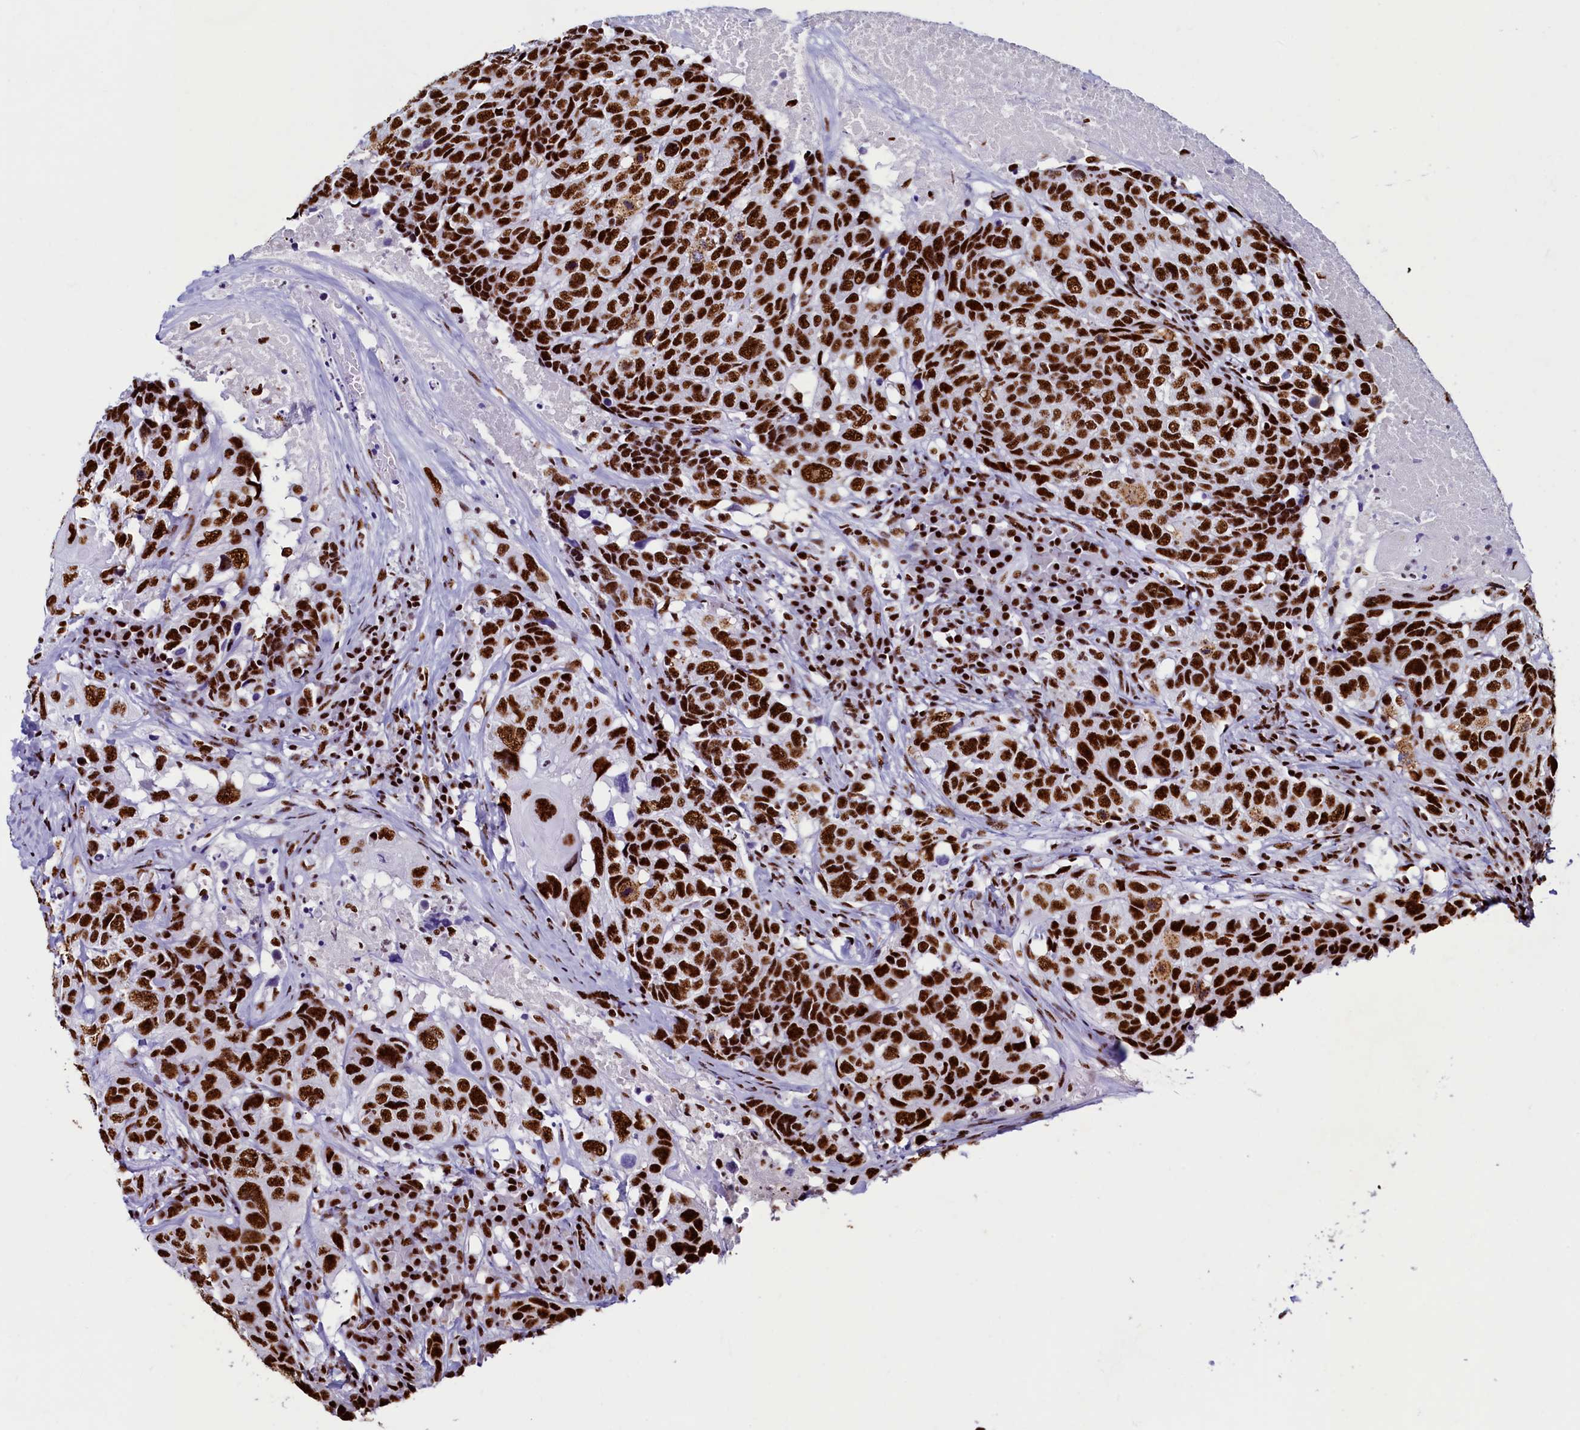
{"staining": {"intensity": "strong", "quantity": ">75%", "location": "nuclear"}, "tissue": "head and neck cancer", "cell_type": "Tumor cells", "image_type": "cancer", "snomed": [{"axis": "morphology", "description": "Squamous cell carcinoma, NOS"}, {"axis": "topography", "description": "Head-Neck"}], "caption": "Squamous cell carcinoma (head and neck) stained for a protein (brown) shows strong nuclear positive expression in approximately >75% of tumor cells.", "gene": "SRRM2", "patient": {"sex": "male", "age": 66}}